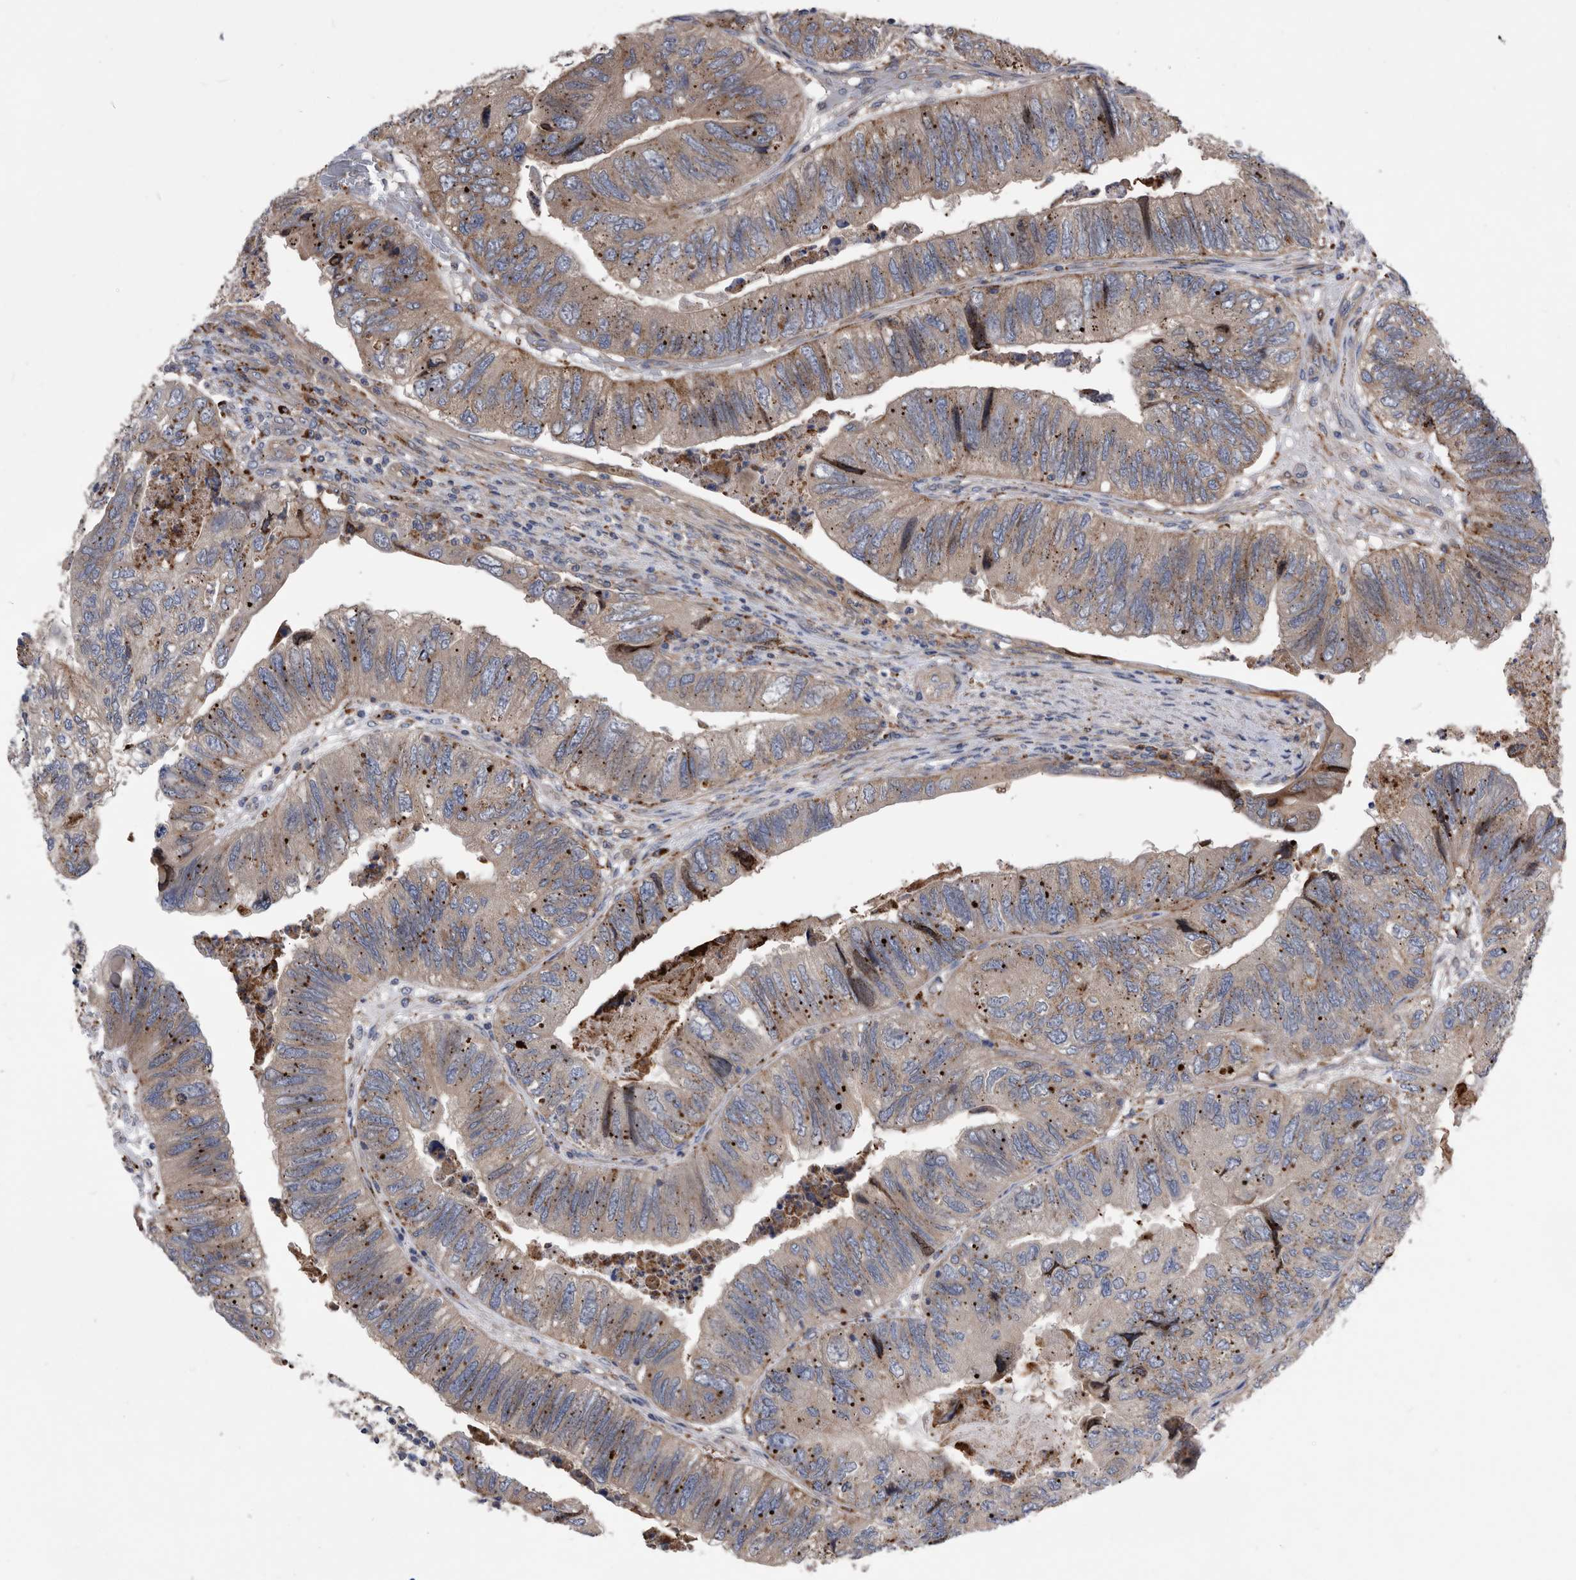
{"staining": {"intensity": "moderate", "quantity": "<25%", "location": "cytoplasmic/membranous"}, "tissue": "colorectal cancer", "cell_type": "Tumor cells", "image_type": "cancer", "snomed": [{"axis": "morphology", "description": "Adenocarcinoma, NOS"}, {"axis": "topography", "description": "Rectum"}], "caption": "Colorectal cancer (adenocarcinoma) stained with DAB IHC displays low levels of moderate cytoplasmic/membranous expression in approximately <25% of tumor cells. The protein of interest is stained brown, and the nuclei are stained in blue (DAB IHC with brightfield microscopy, high magnification).", "gene": "BAIAP3", "patient": {"sex": "male", "age": 63}}